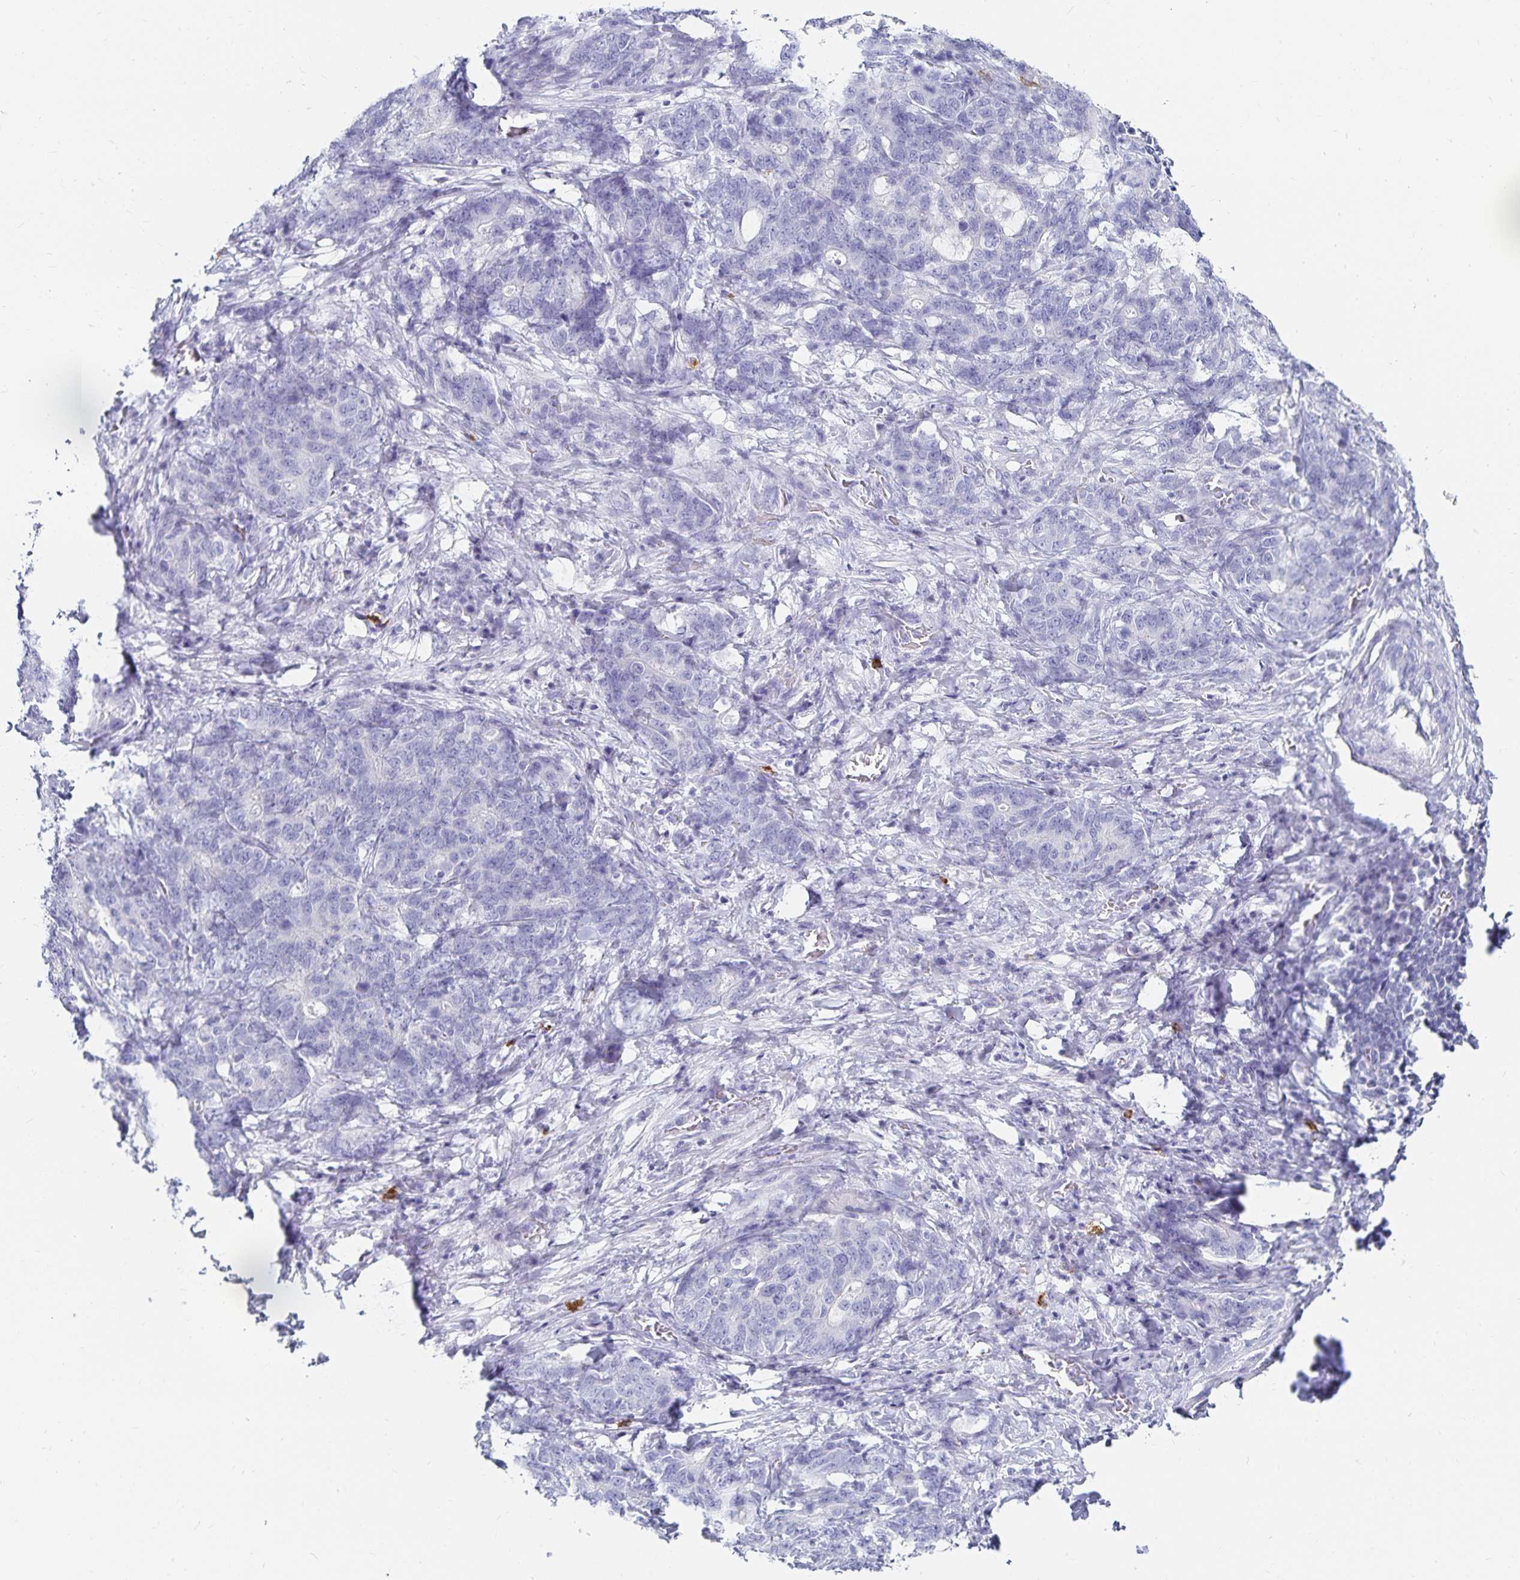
{"staining": {"intensity": "negative", "quantity": "none", "location": "none"}, "tissue": "stomach cancer", "cell_type": "Tumor cells", "image_type": "cancer", "snomed": [{"axis": "morphology", "description": "Normal tissue, NOS"}, {"axis": "morphology", "description": "Adenocarcinoma, NOS"}, {"axis": "topography", "description": "Stomach"}], "caption": "High power microscopy histopathology image of an IHC image of stomach adenocarcinoma, revealing no significant expression in tumor cells.", "gene": "TNIP1", "patient": {"sex": "female", "age": 64}}